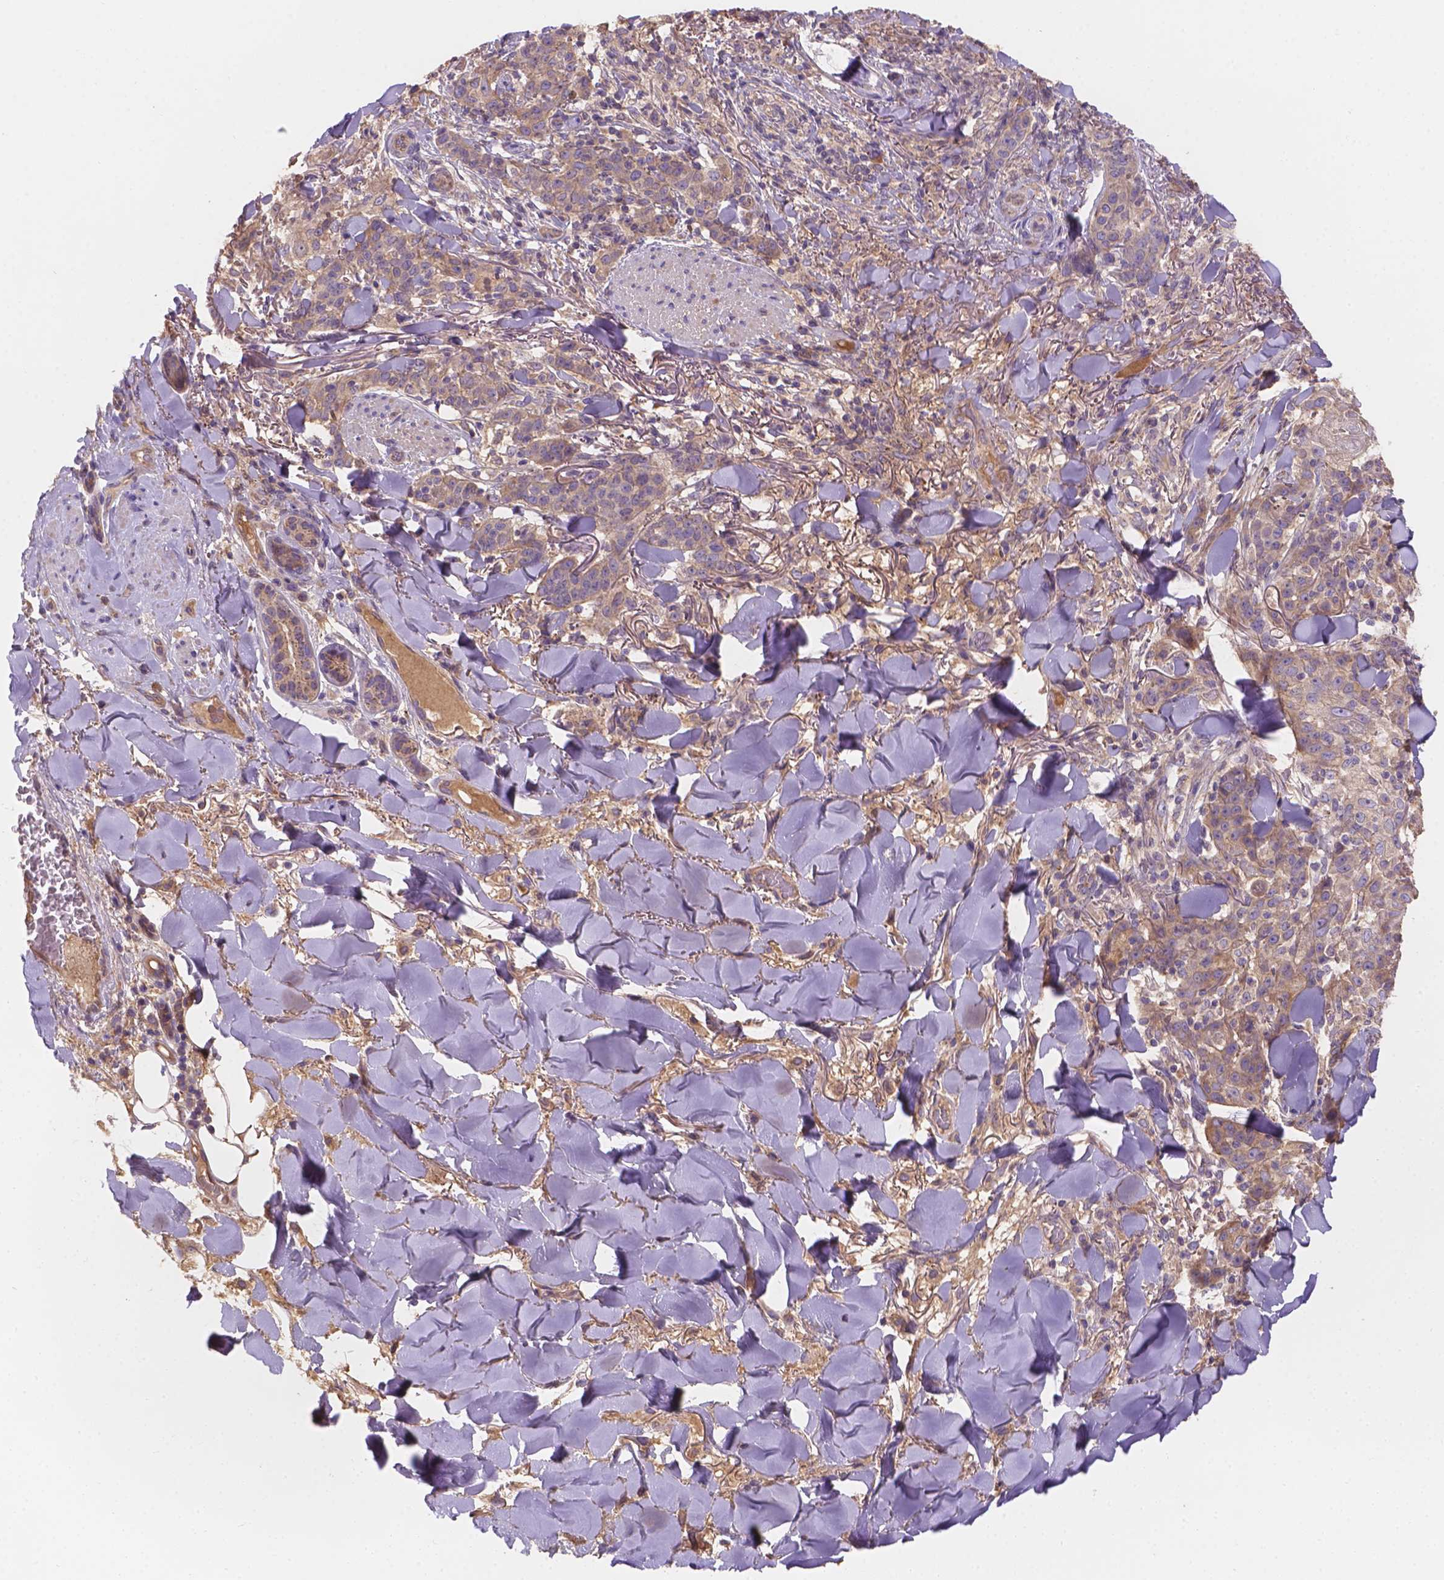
{"staining": {"intensity": "moderate", "quantity": "25%-75%", "location": "cytoplasmic/membranous"}, "tissue": "skin cancer", "cell_type": "Tumor cells", "image_type": "cancer", "snomed": [{"axis": "morphology", "description": "Normal tissue, NOS"}, {"axis": "morphology", "description": "Squamous cell carcinoma, NOS"}, {"axis": "topography", "description": "Skin"}], "caption": "Human squamous cell carcinoma (skin) stained for a protein (brown) exhibits moderate cytoplasmic/membranous positive positivity in about 25%-75% of tumor cells.", "gene": "CDK10", "patient": {"sex": "female", "age": 83}}